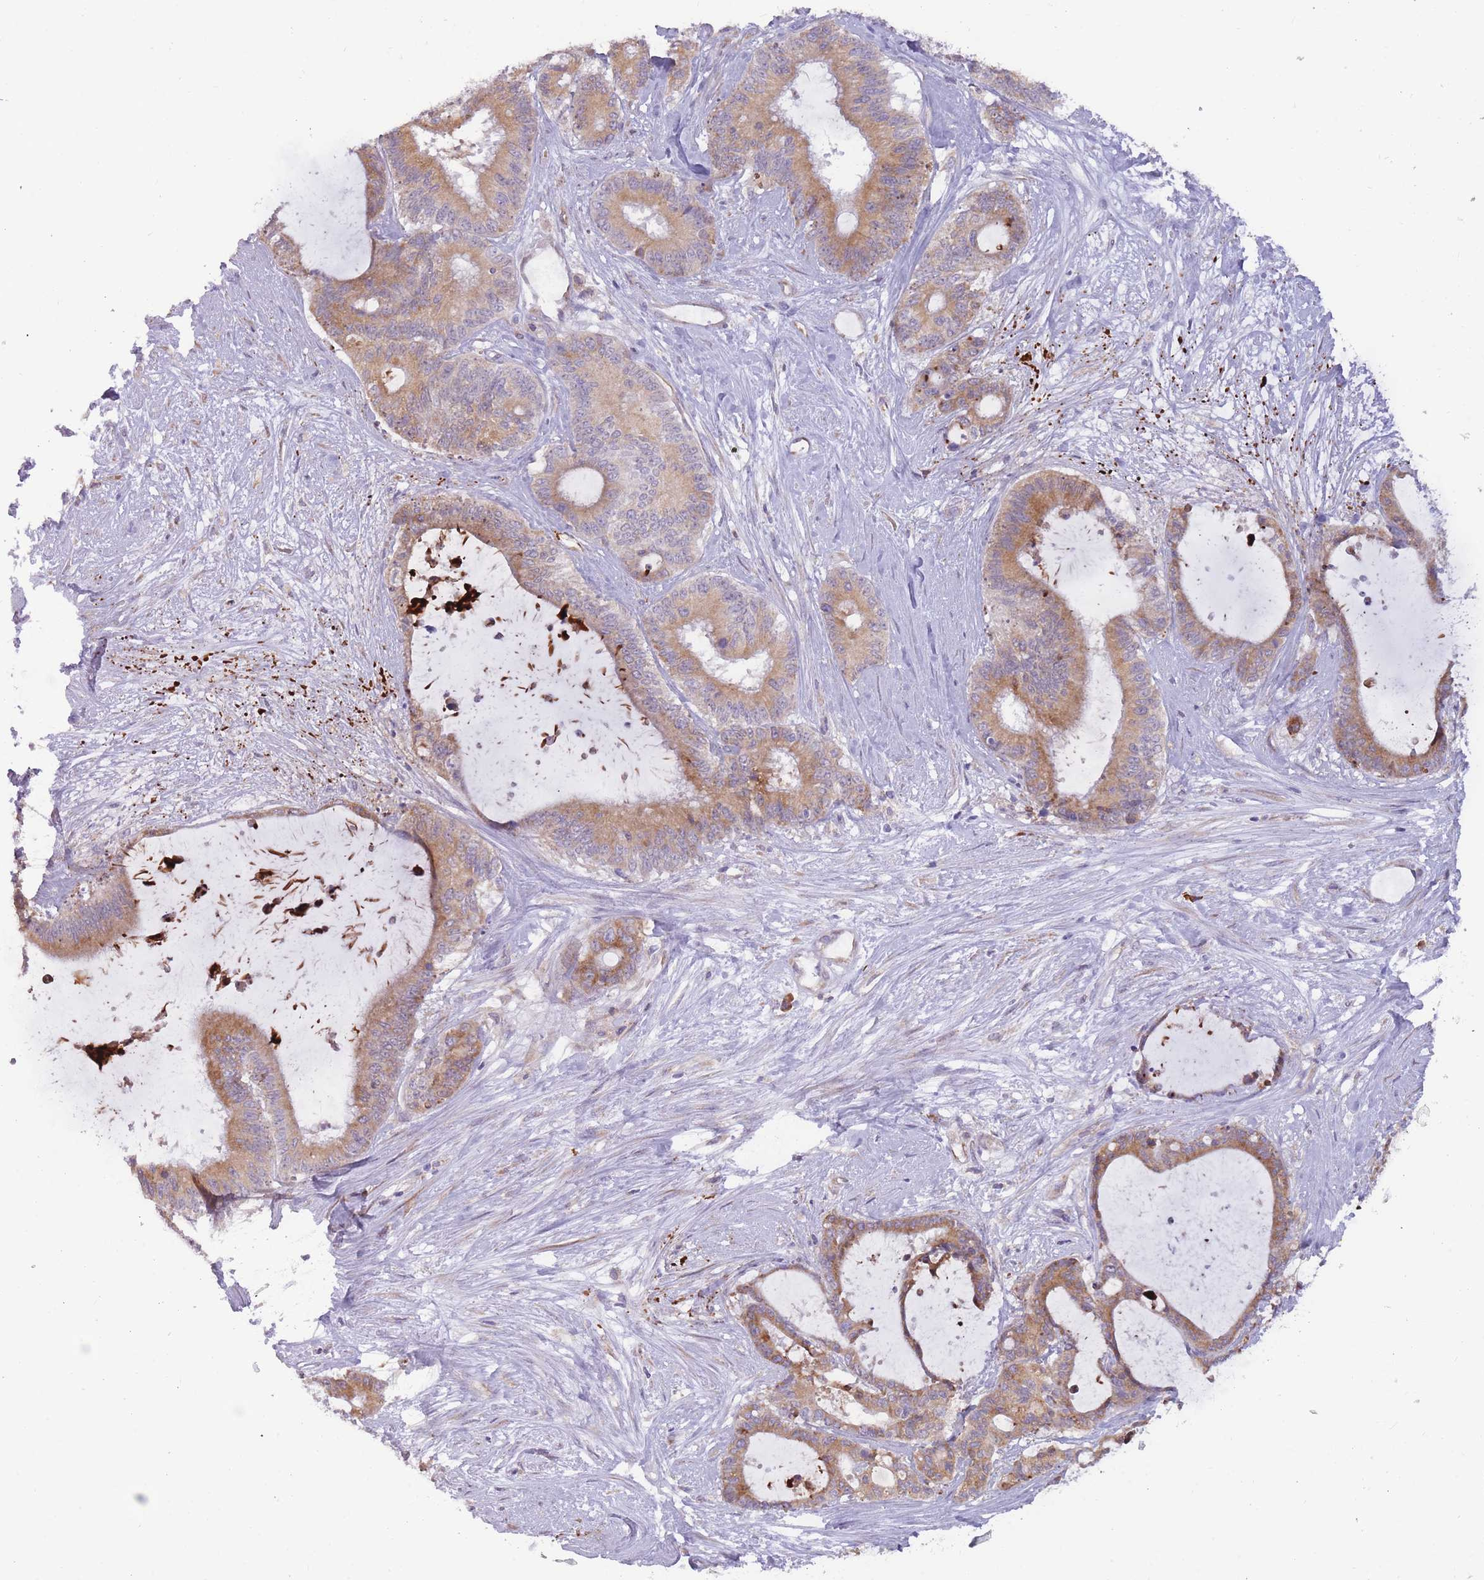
{"staining": {"intensity": "moderate", "quantity": ">75%", "location": "cytoplasmic/membranous"}, "tissue": "liver cancer", "cell_type": "Tumor cells", "image_type": "cancer", "snomed": [{"axis": "morphology", "description": "Normal tissue, NOS"}, {"axis": "morphology", "description": "Cholangiocarcinoma"}, {"axis": "topography", "description": "Liver"}, {"axis": "topography", "description": "Peripheral nerve tissue"}], "caption": "Liver cancer was stained to show a protein in brown. There is medium levels of moderate cytoplasmic/membranous staining in approximately >75% of tumor cells.", "gene": "TRAPPC5", "patient": {"sex": "female", "age": 73}}